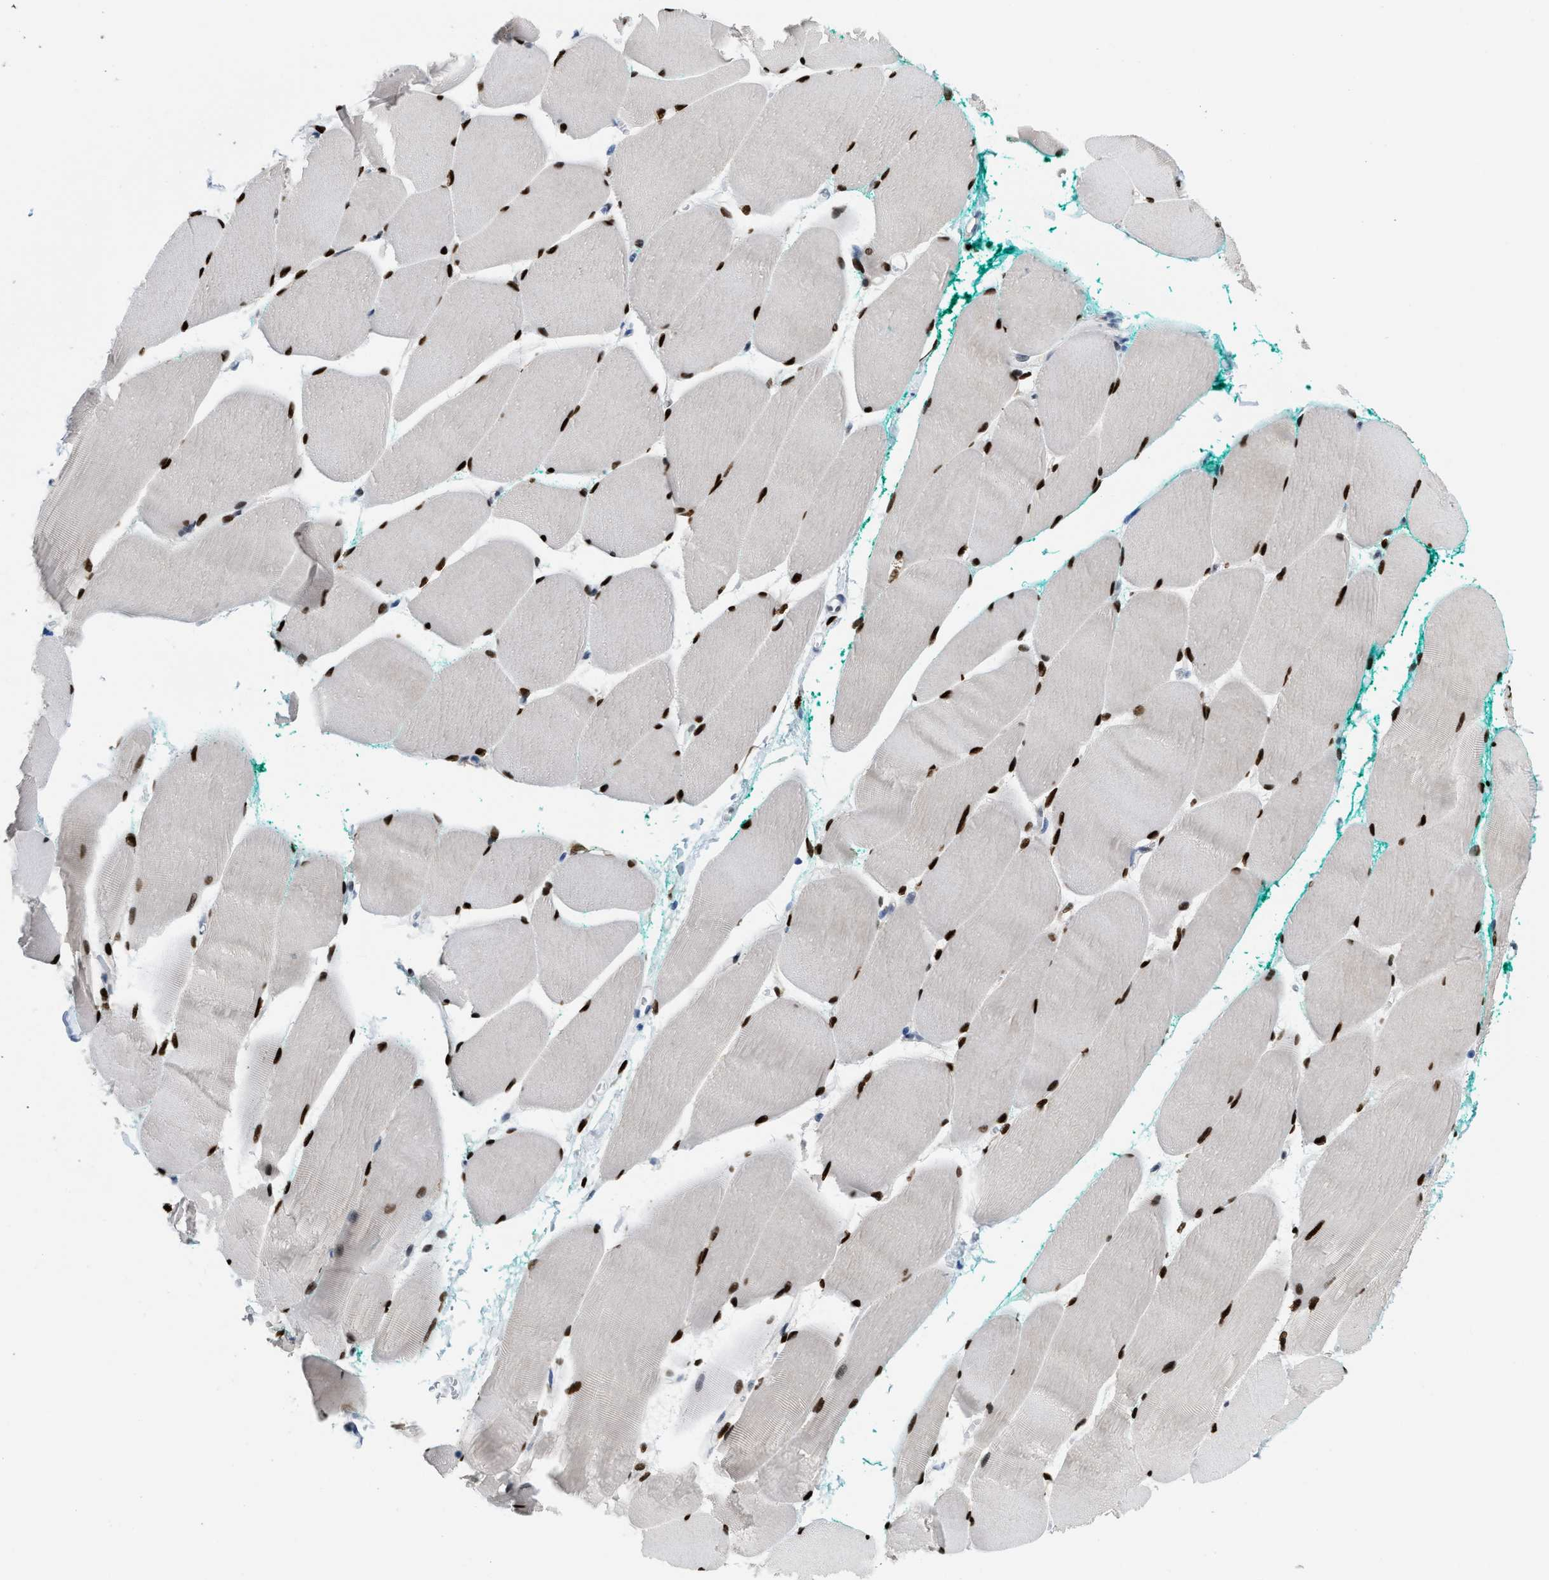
{"staining": {"intensity": "strong", "quantity": ">75%", "location": "nuclear"}, "tissue": "skeletal muscle", "cell_type": "Myocytes", "image_type": "normal", "snomed": [{"axis": "morphology", "description": "Normal tissue, NOS"}, {"axis": "morphology", "description": "Squamous cell carcinoma, NOS"}, {"axis": "topography", "description": "Skeletal muscle"}], "caption": "This histopathology image exhibits IHC staining of unremarkable skeletal muscle, with high strong nuclear positivity in about >75% of myocytes.", "gene": "NFIX", "patient": {"sex": "male", "age": 51}}